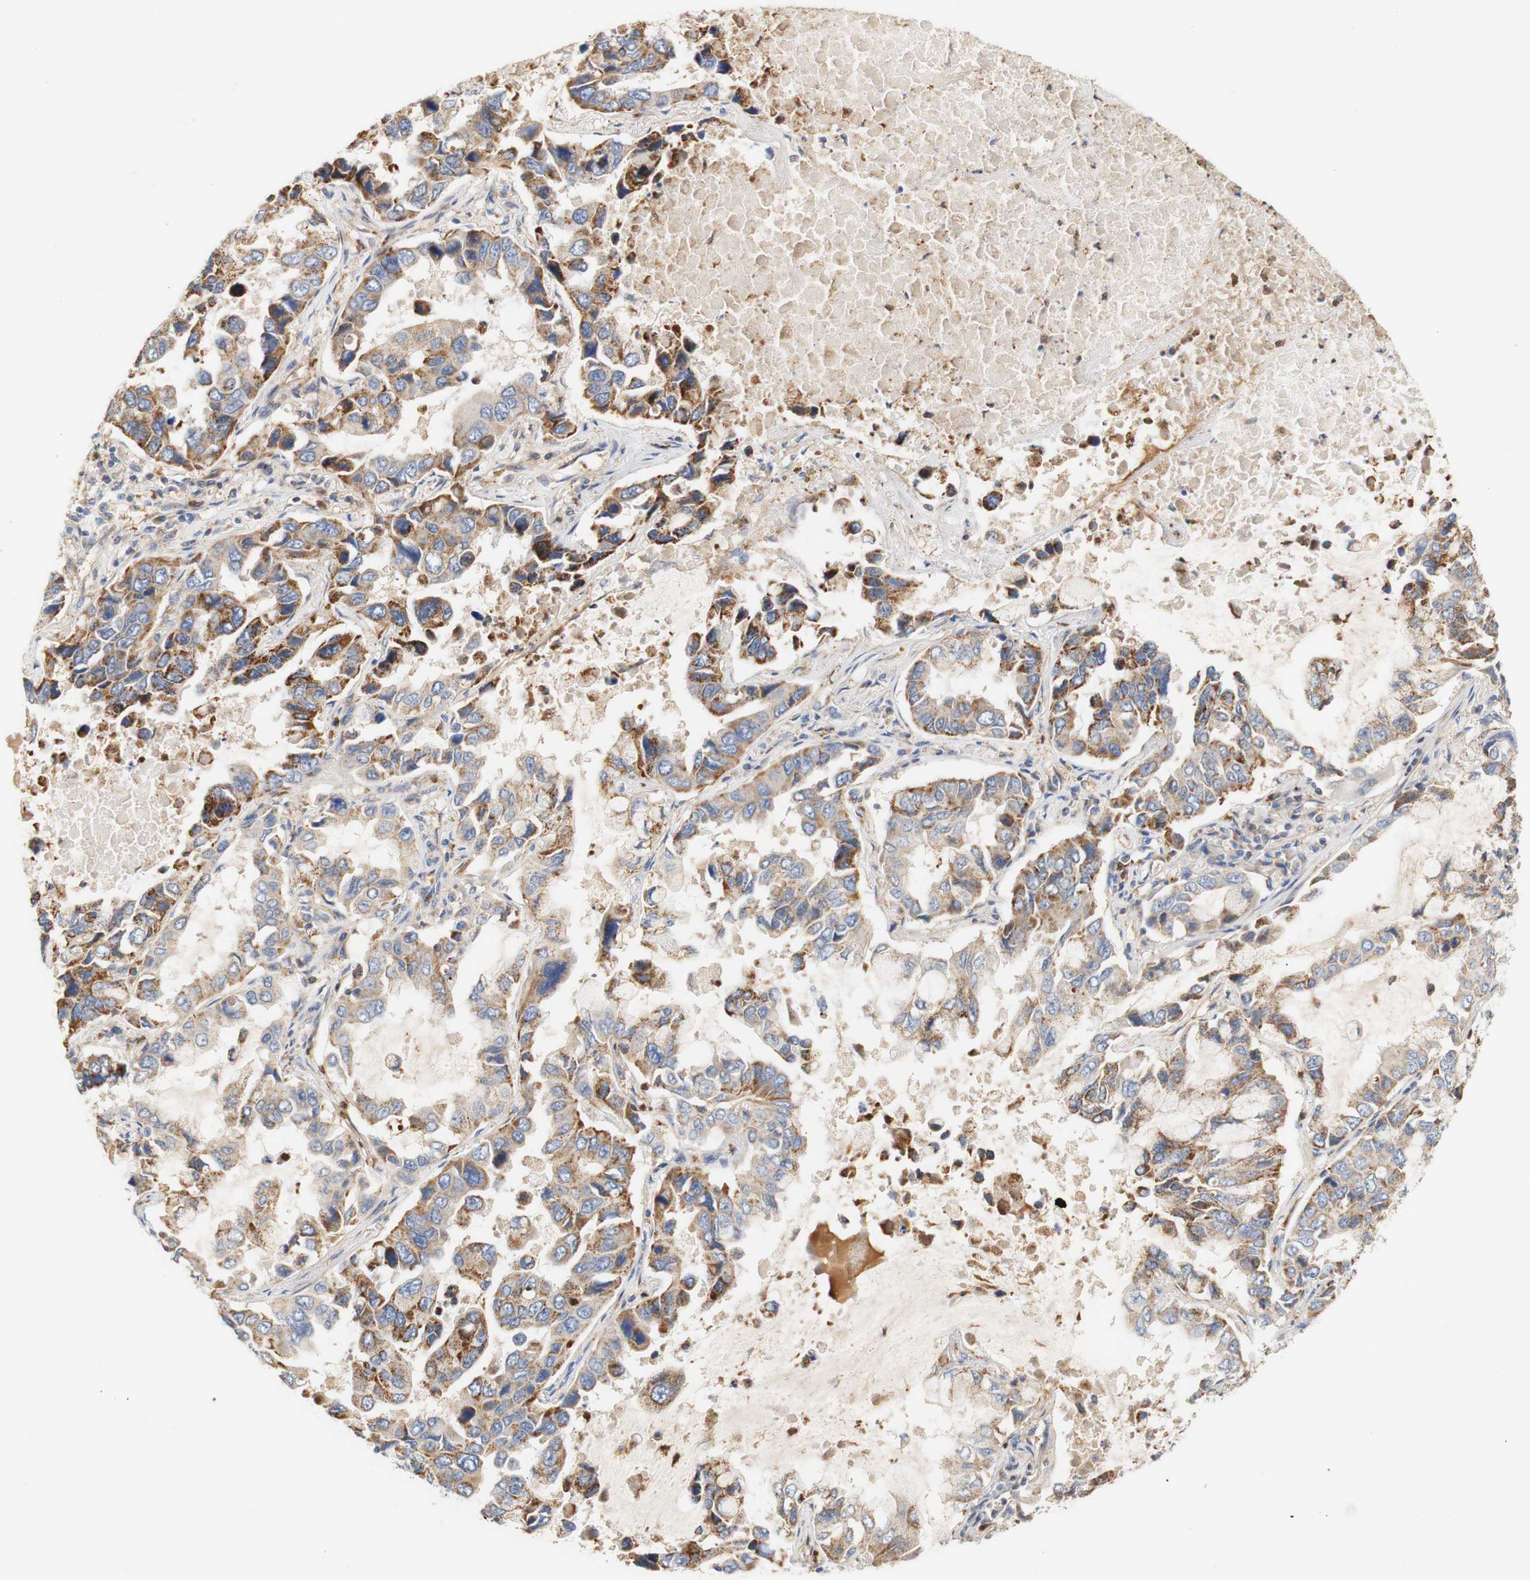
{"staining": {"intensity": "moderate", "quantity": ">75%", "location": "cytoplasmic/membranous"}, "tissue": "lung cancer", "cell_type": "Tumor cells", "image_type": "cancer", "snomed": [{"axis": "morphology", "description": "Adenocarcinoma, NOS"}, {"axis": "topography", "description": "Lung"}], "caption": "Lung adenocarcinoma stained for a protein reveals moderate cytoplasmic/membranous positivity in tumor cells.", "gene": "PCDH7", "patient": {"sex": "male", "age": 64}}